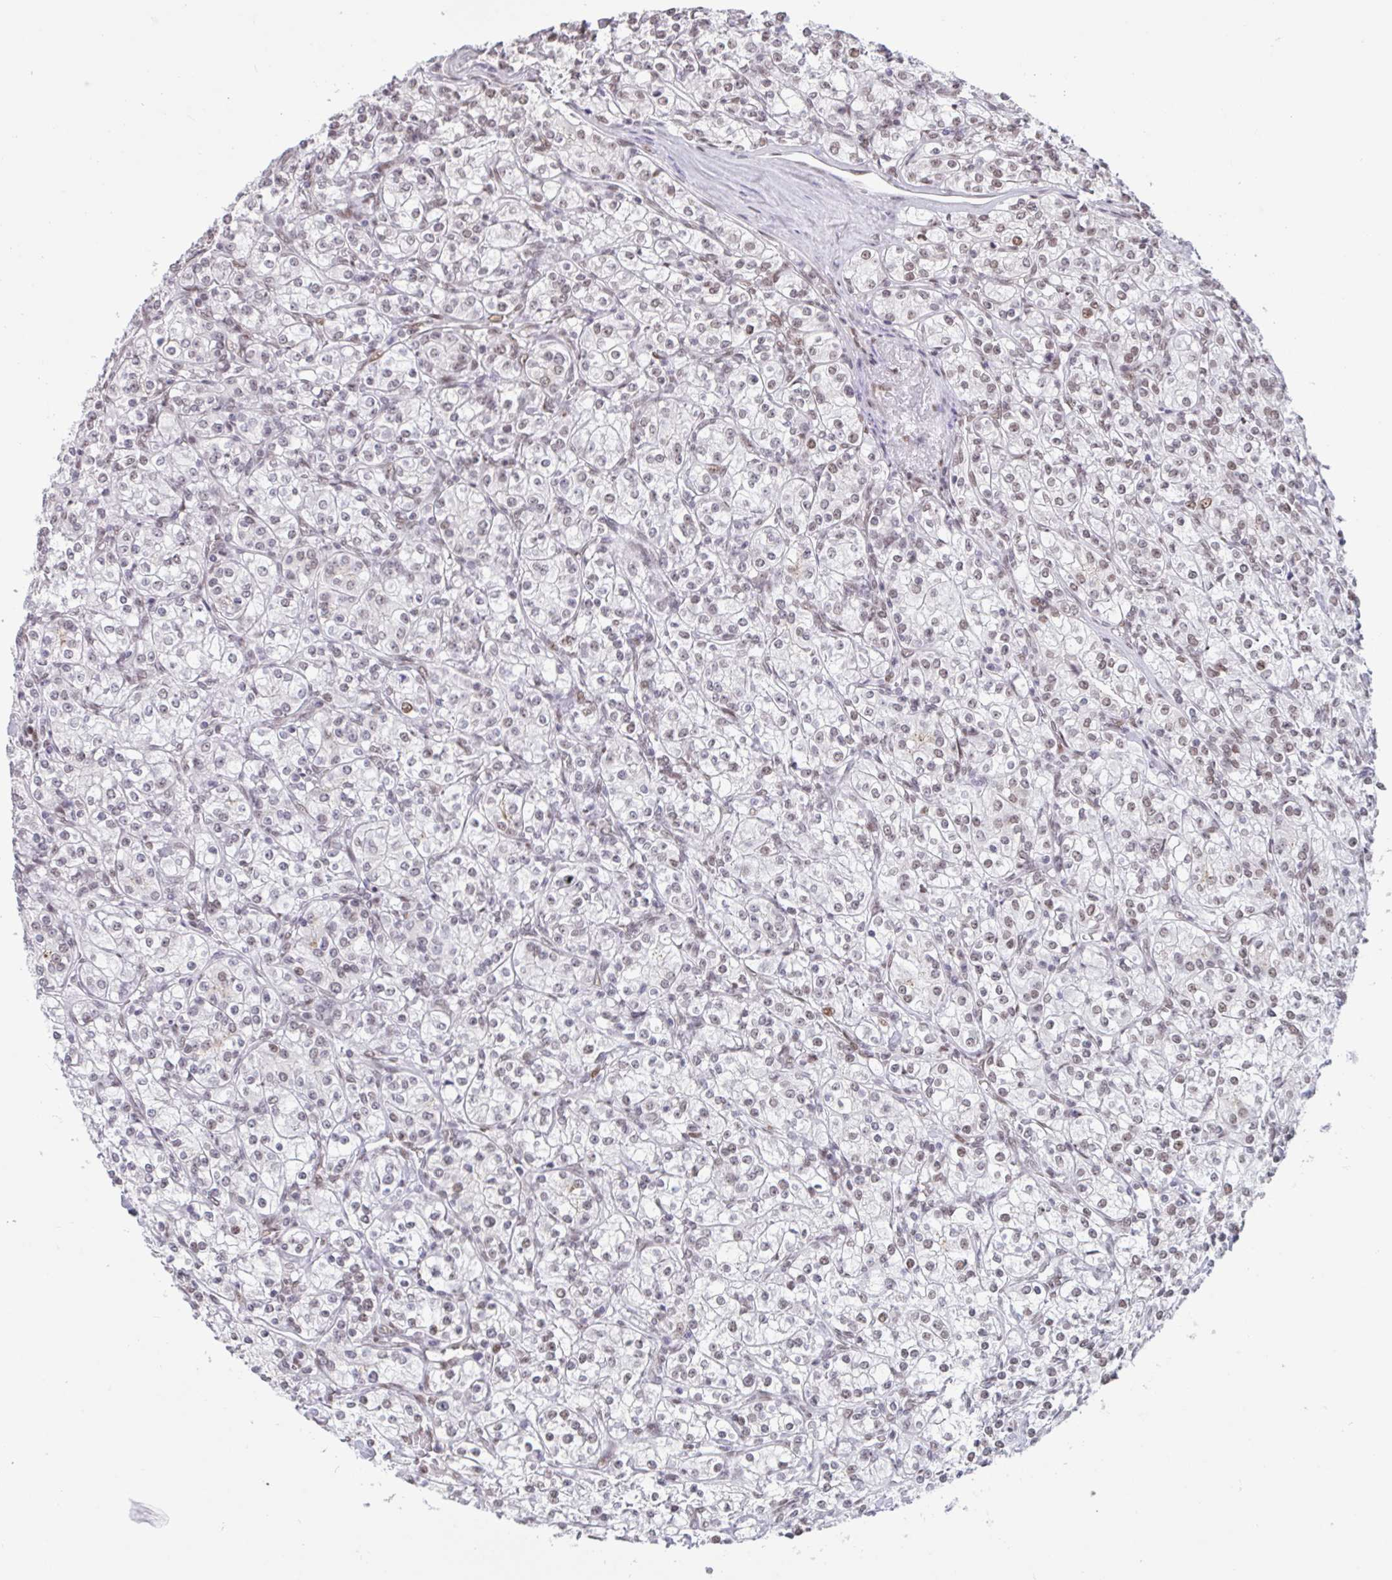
{"staining": {"intensity": "weak", "quantity": "25%-75%", "location": "nuclear"}, "tissue": "renal cancer", "cell_type": "Tumor cells", "image_type": "cancer", "snomed": [{"axis": "morphology", "description": "Adenocarcinoma, NOS"}, {"axis": "topography", "description": "Kidney"}], "caption": "Protein expression analysis of human renal cancer reveals weak nuclear expression in approximately 25%-75% of tumor cells. The staining was performed using DAB (3,3'-diaminobenzidine), with brown indicating positive protein expression. Nuclei are stained blue with hematoxylin.", "gene": "CBFA2T2", "patient": {"sex": "male", "age": 77}}